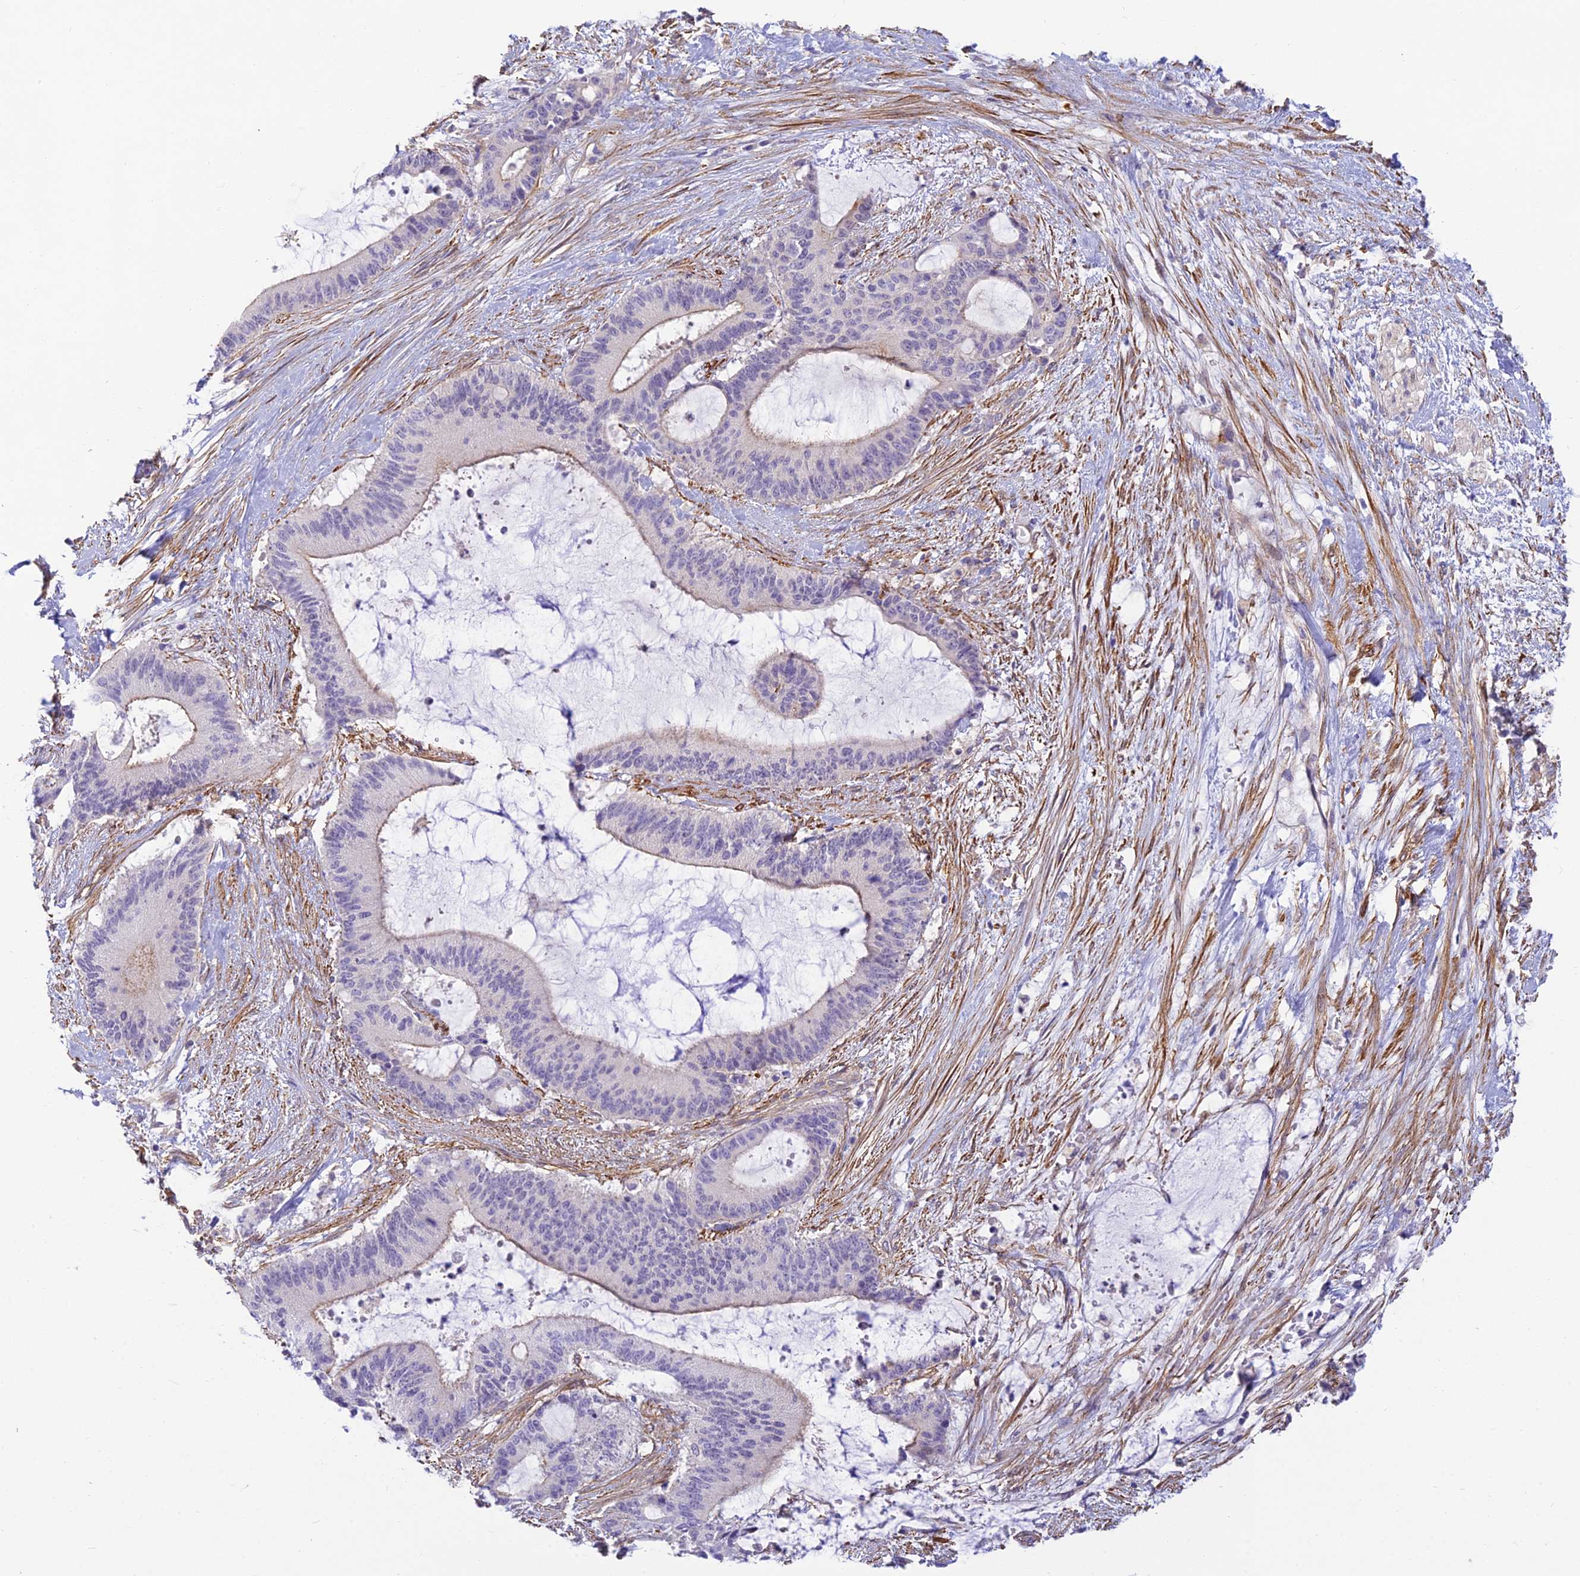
{"staining": {"intensity": "negative", "quantity": "none", "location": "none"}, "tissue": "liver cancer", "cell_type": "Tumor cells", "image_type": "cancer", "snomed": [{"axis": "morphology", "description": "Normal tissue, NOS"}, {"axis": "morphology", "description": "Cholangiocarcinoma"}, {"axis": "topography", "description": "Liver"}, {"axis": "topography", "description": "Peripheral nerve tissue"}], "caption": "A high-resolution image shows IHC staining of liver cancer (cholangiocarcinoma), which demonstrates no significant positivity in tumor cells.", "gene": "FBXW4", "patient": {"sex": "female", "age": 73}}